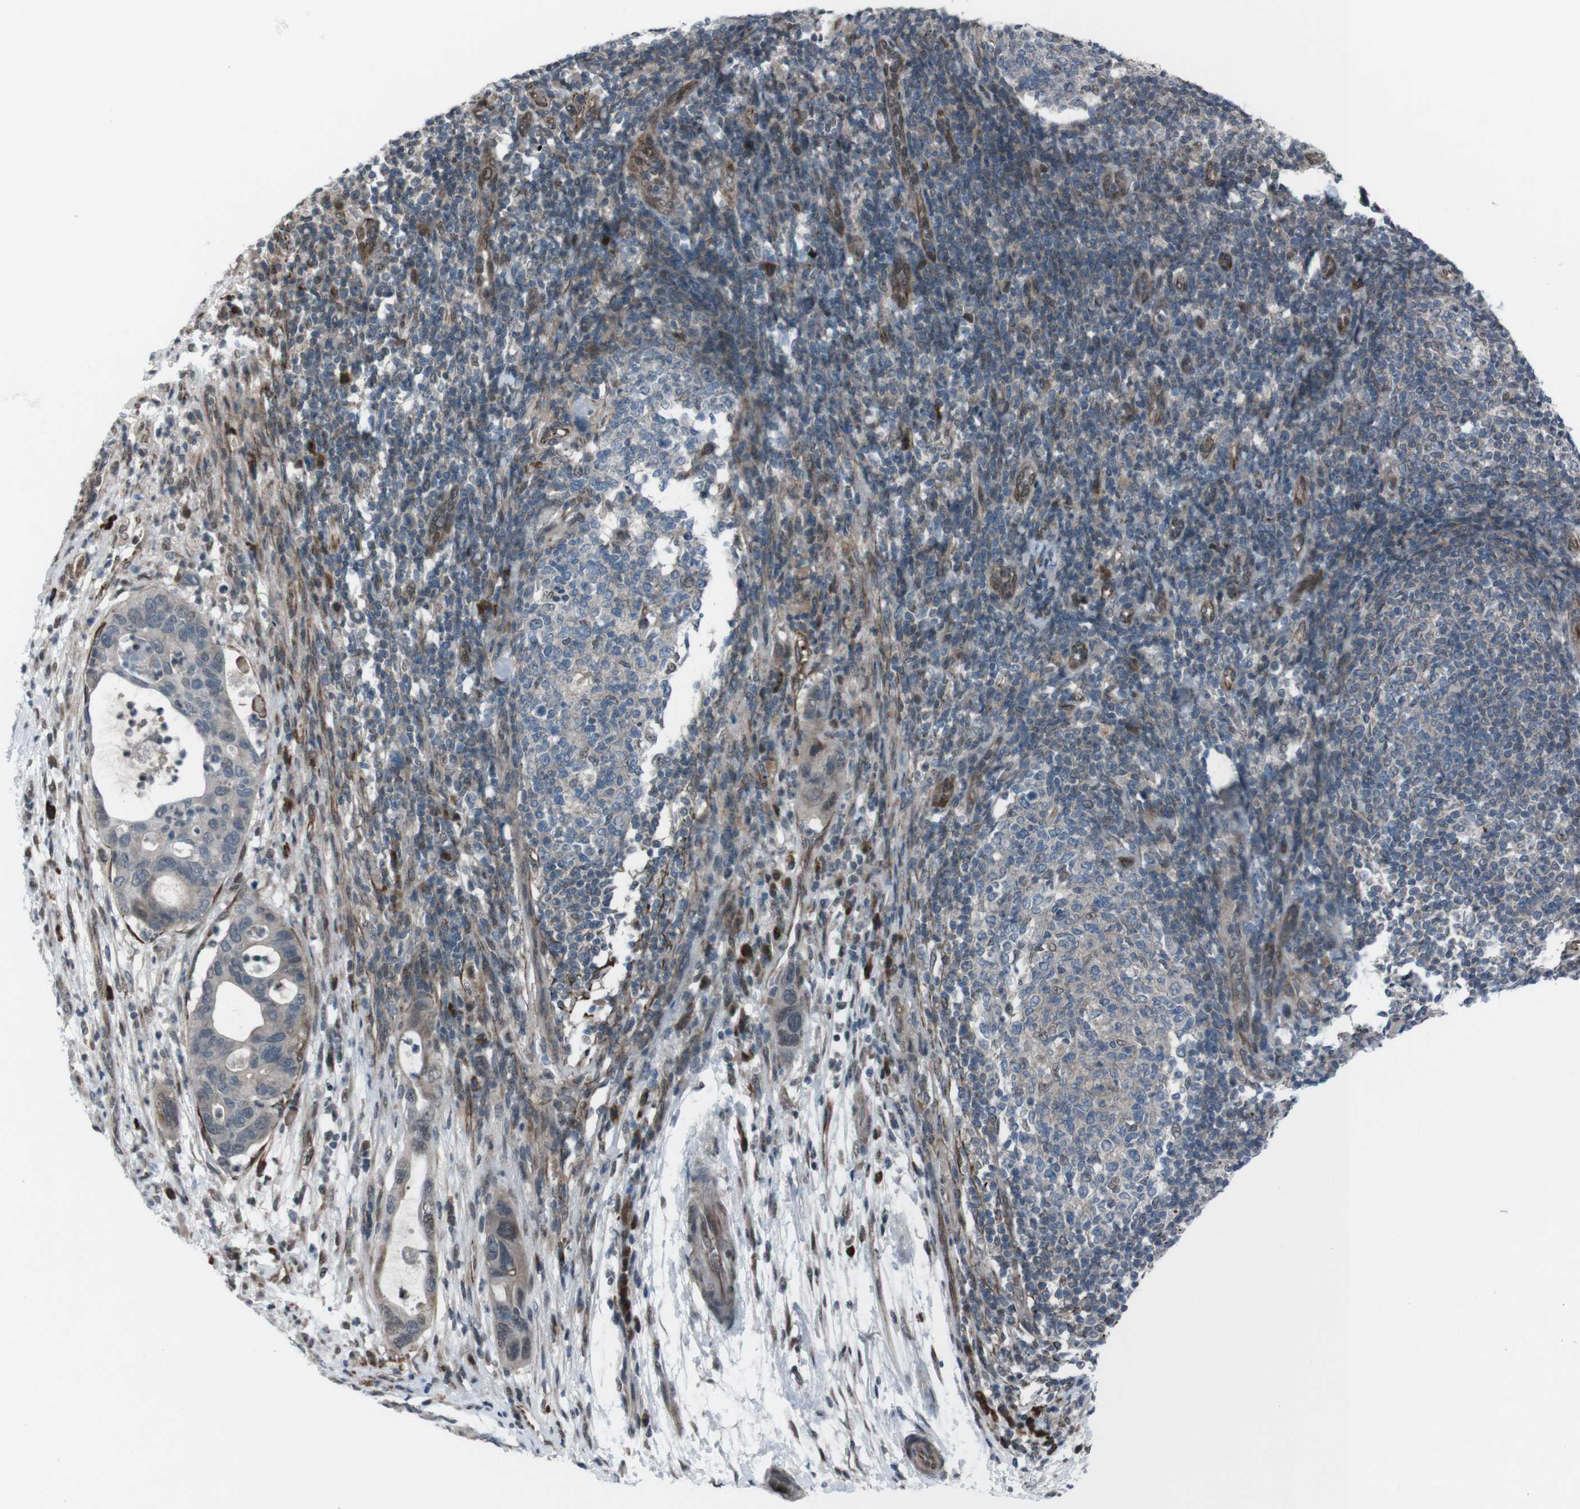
{"staining": {"intensity": "weak", "quantity": "<25%", "location": "cytoplasmic/membranous,nuclear"}, "tissue": "pancreatic cancer", "cell_type": "Tumor cells", "image_type": "cancer", "snomed": [{"axis": "morphology", "description": "Adenocarcinoma, NOS"}, {"axis": "topography", "description": "Pancreas"}], "caption": "Immunohistochemistry micrograph of human pancreatic cancer (adenocarcinoma) stained for a protein (brown), which shows no expression in tumor cells.", "gene": "SS18L1", "patient": {"sex": "female", "age": 71}}